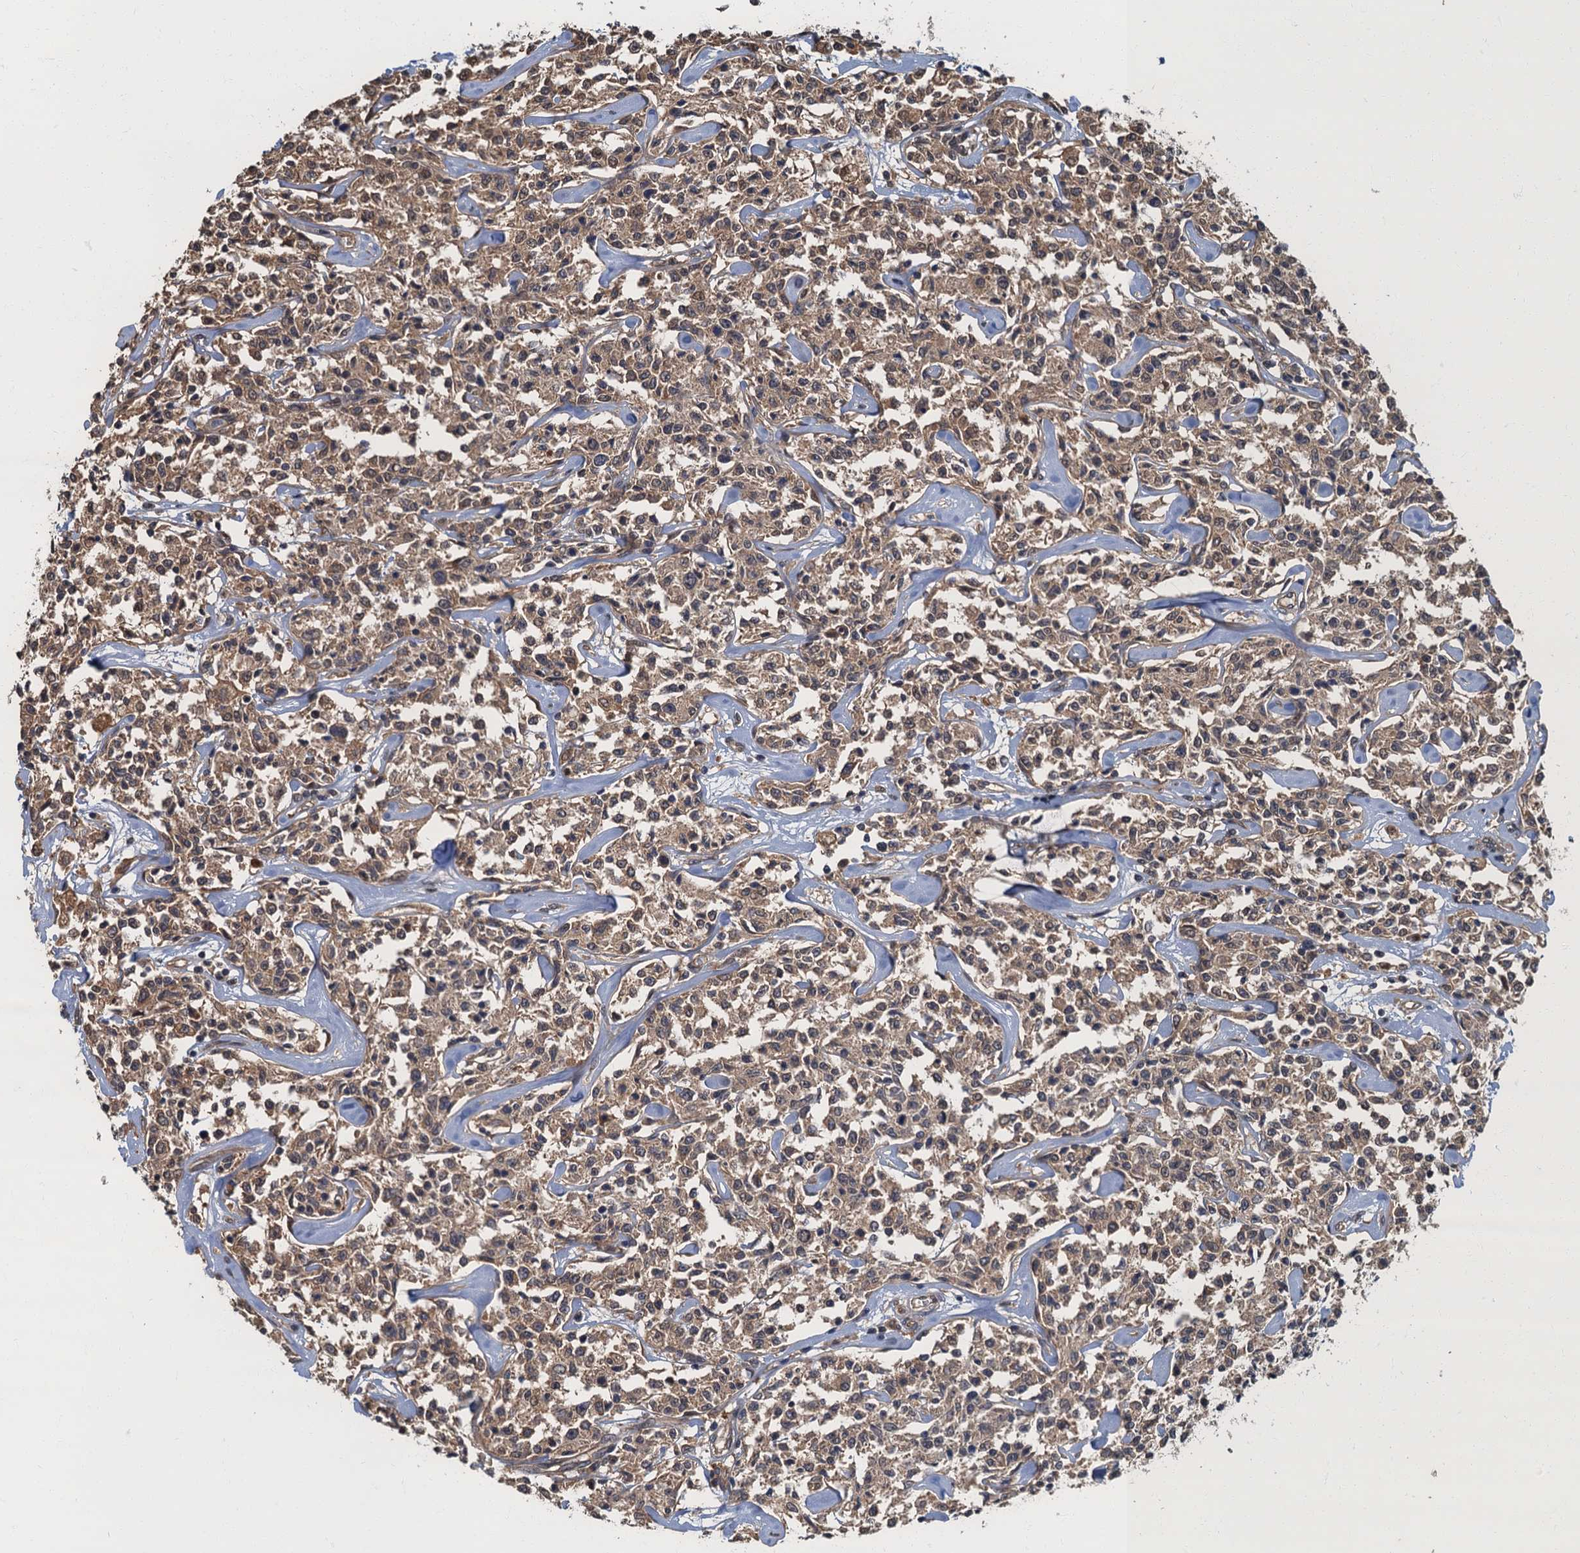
{"staining": {"intensity": "moderate", "quantity": ">75%", "location": "cytoplasmic/membranous"}, "tissue": "lymphoma", "cell_type": "Tumor cells", "image_type": "cancer", "snomed": [{"axis": "morphology", "description": "Malignant lymphoma, non-Hodgkin's type, Low grade"}, {"axis": "topography", "description": "Small intestine"}], "caption": "An immunohistochemistry (IHC) image of neoplastic tissue is shown. Protein staining in brown shows moderate cytoplasmic/membranous positivity in lymphoma within tumor cells. Using DAB (brown) and hematoxylin (blue) stains, captured at high magnification using brightfield microscopy.", "gene": "TBCK", "patient": {"sex": "female", "age": 59}}